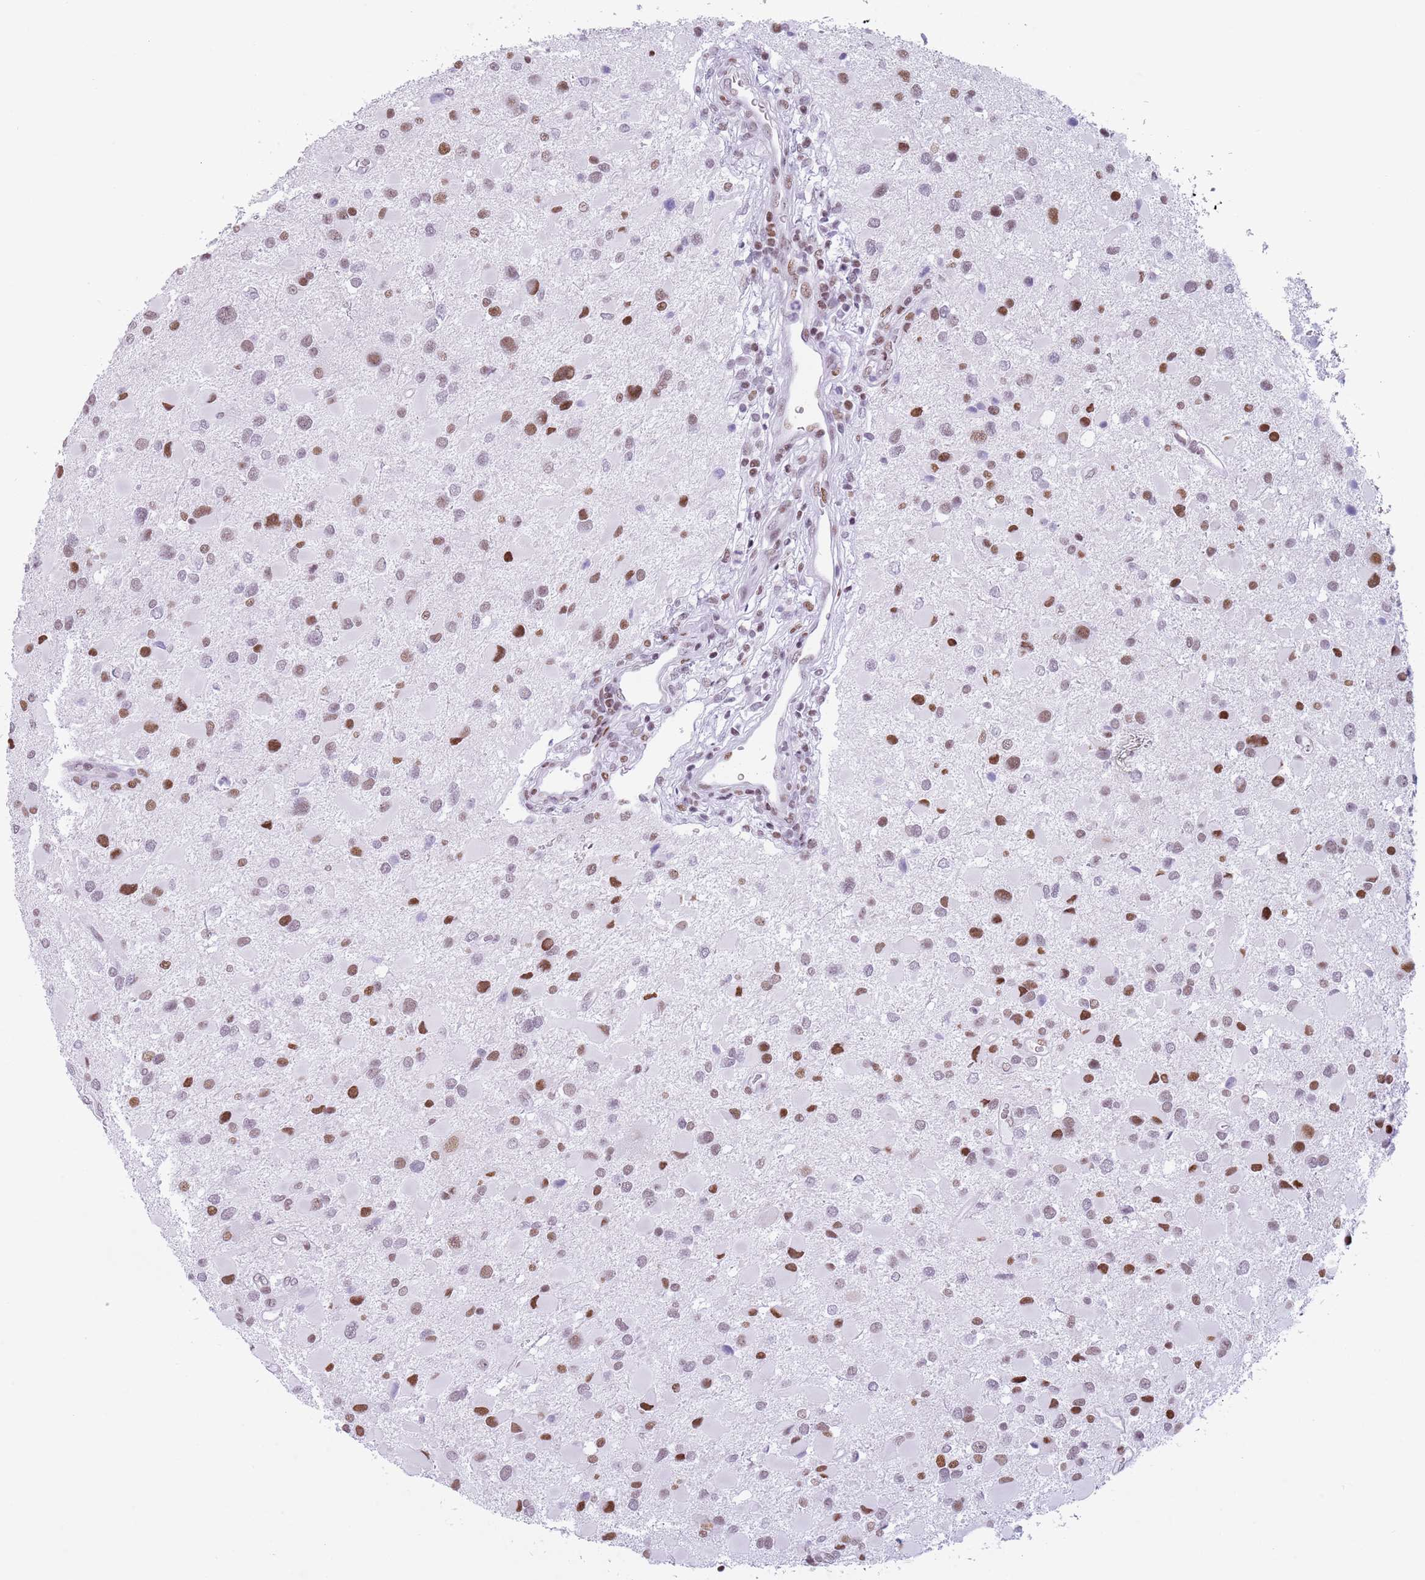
{"staining": {"intensity": "moderate", "quantity": "25%-75%", "location": "nuclear"}, "tissue": "glioma", "cell_type": "Tumor cells", "image_type": "cancer", "snomed": [{"axis": "morphology", "description": "Glioma, malignant, Low grade"}, {"axis": "topography", "description": "Brain"}], "caption": "High-magnification brightfield microscopy of glioma stained with DAB (brown) and counterstained with hematoxylin (blue). tumor cells exhibit moderate nuclear staining is present in approximately25%-75% of cells. (Stains: DAB in brown, nuclei in blue, Microscopy: brightfield microscopy at high magnification).", "gene": "FAM104B", "patient": {"sex": "female", "age": 32}}